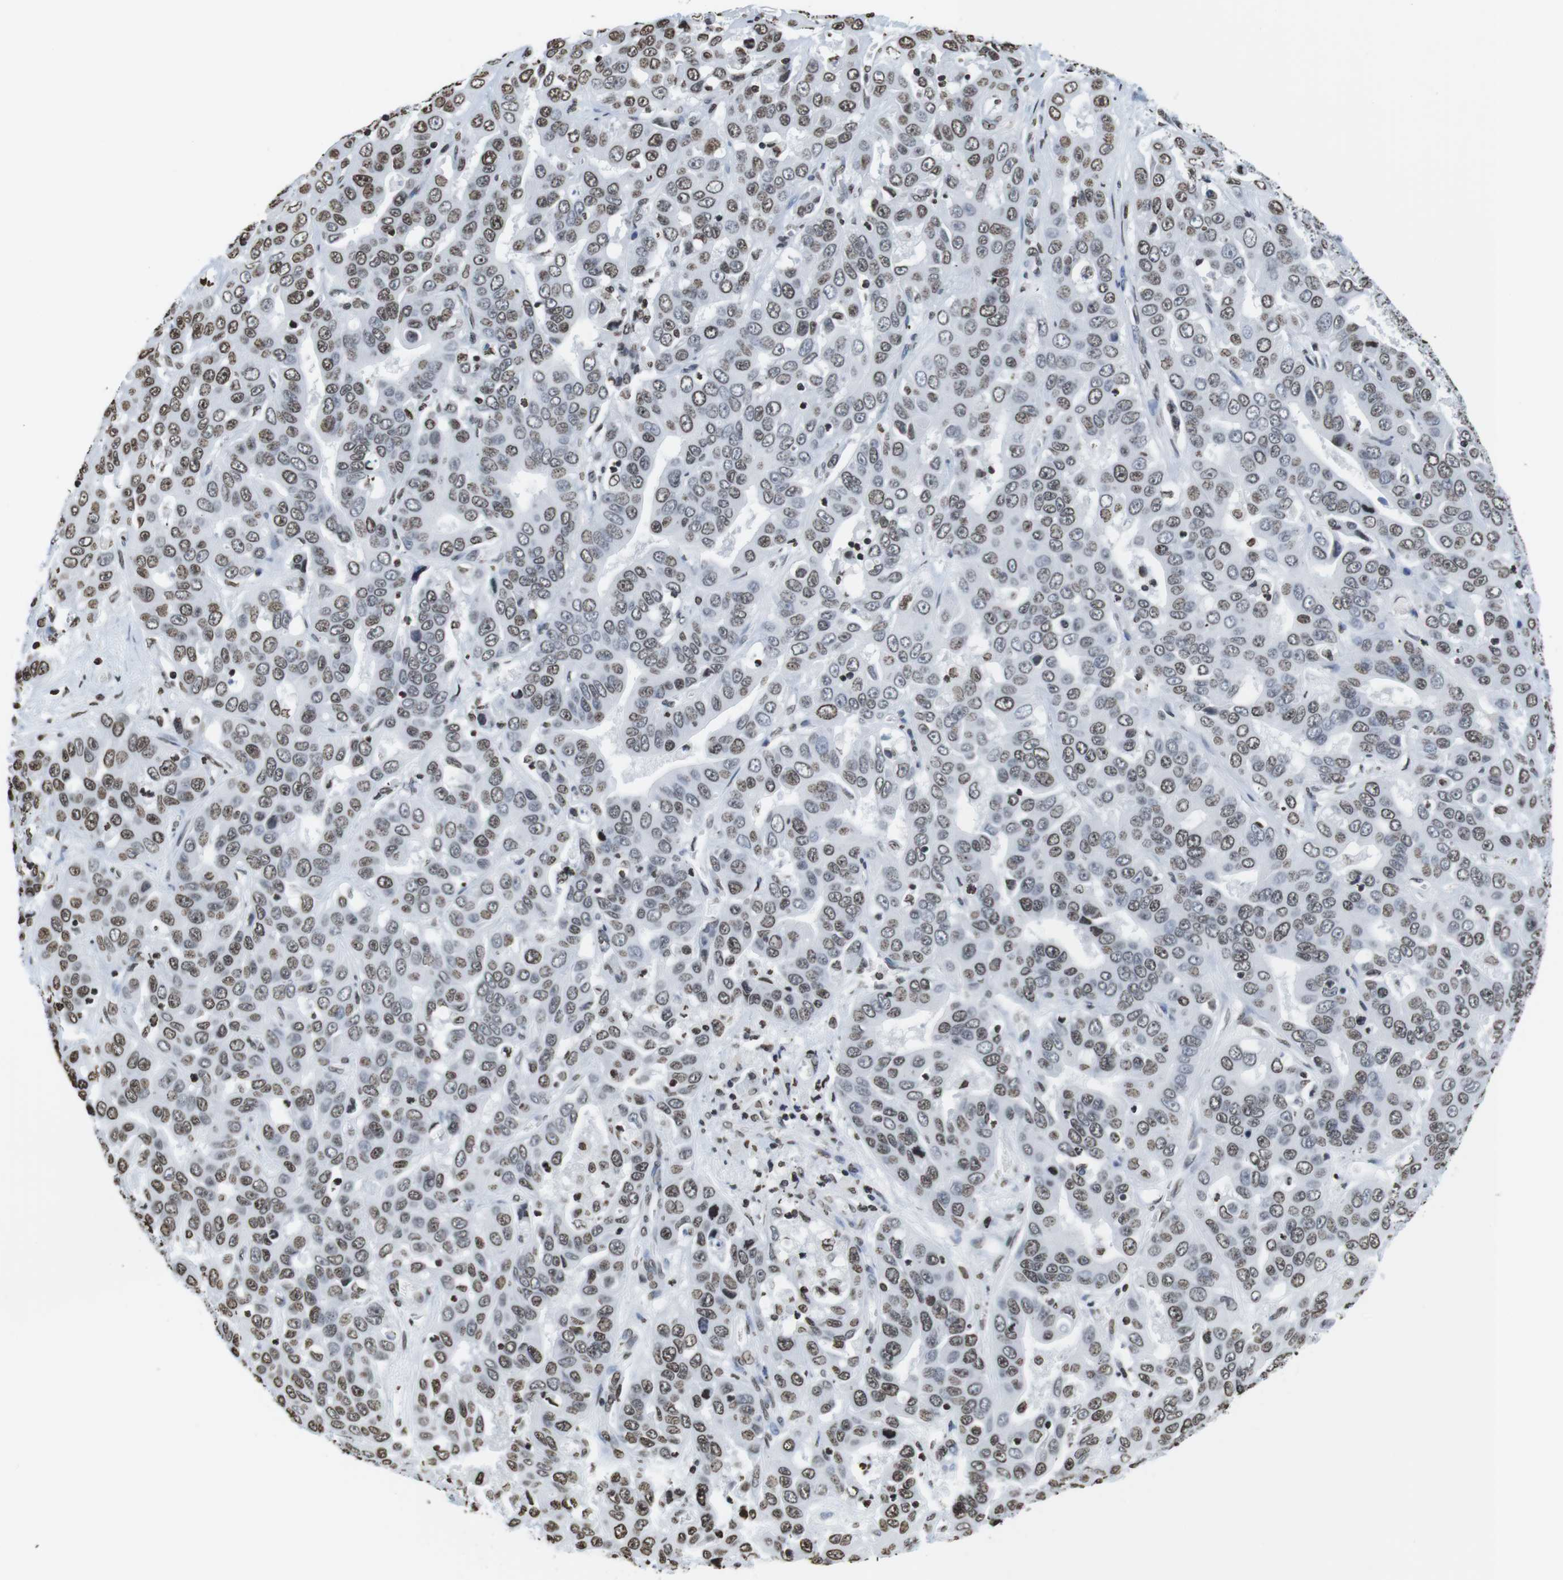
{"staining": {"intensity": "weak", "quantity": ">75%", "location": "nuclear"}, "tissue": "liver cancer", "cell_type": "Tumor cells", "image_type": "cancer", "snomed": [{"axis": "morphology", "description": "Cholangiocarcinoma"}, {"axis": "topography", "description": "Liver"}], "caption": "This is a histology image of immunohistochemistry staining of liver cancer (cholangiocarcinoma), which shows weak positivity in the nuclear of tumor cells.", "gene": "BSX", "patient": {"sex": "female", "age": 52}}